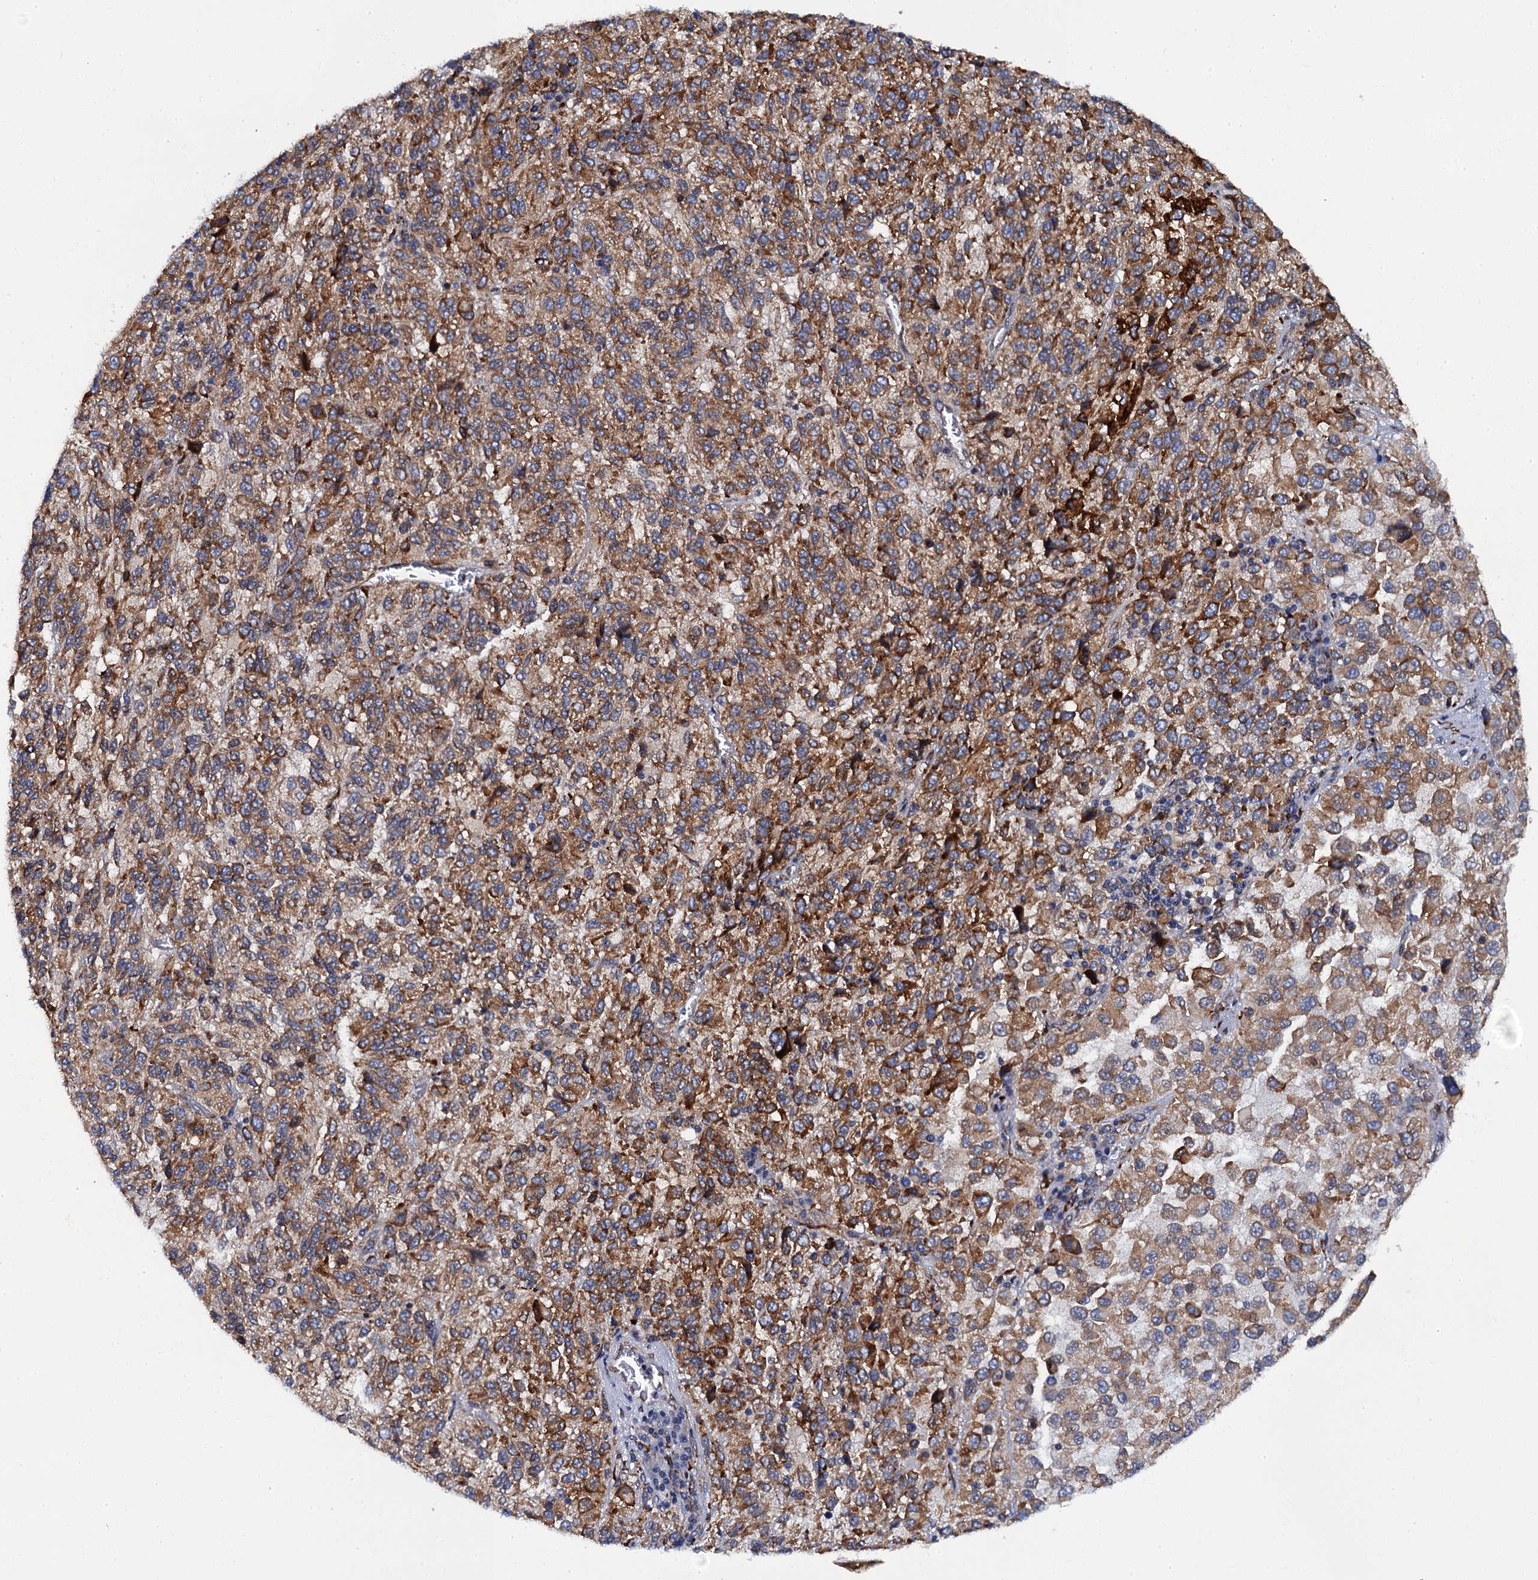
{"staining": {"intensity": "strong", "quantity": ">75%", "location": "cytoplasmic/membranous"}, "tissue": "melanoma", "cell_type": "Tumor cells", "image_type": "cancer", "snomed": [{"axis": "morphology", "description": "Malignant melanoma, Metastatic site"}, {"axis": "topography", "description": "Lung"}], "caption": "High-power microscopy captured an IHC image of malignant melanoma (metastatic site), revealing strong cytoplasmic/membranous expression in about >75% of tumor cells. (Brightfield microscopy of DAB IHC at high magnification).", "gene": "POGLUT3", "patient": {"sex": "male", "age": 64}}